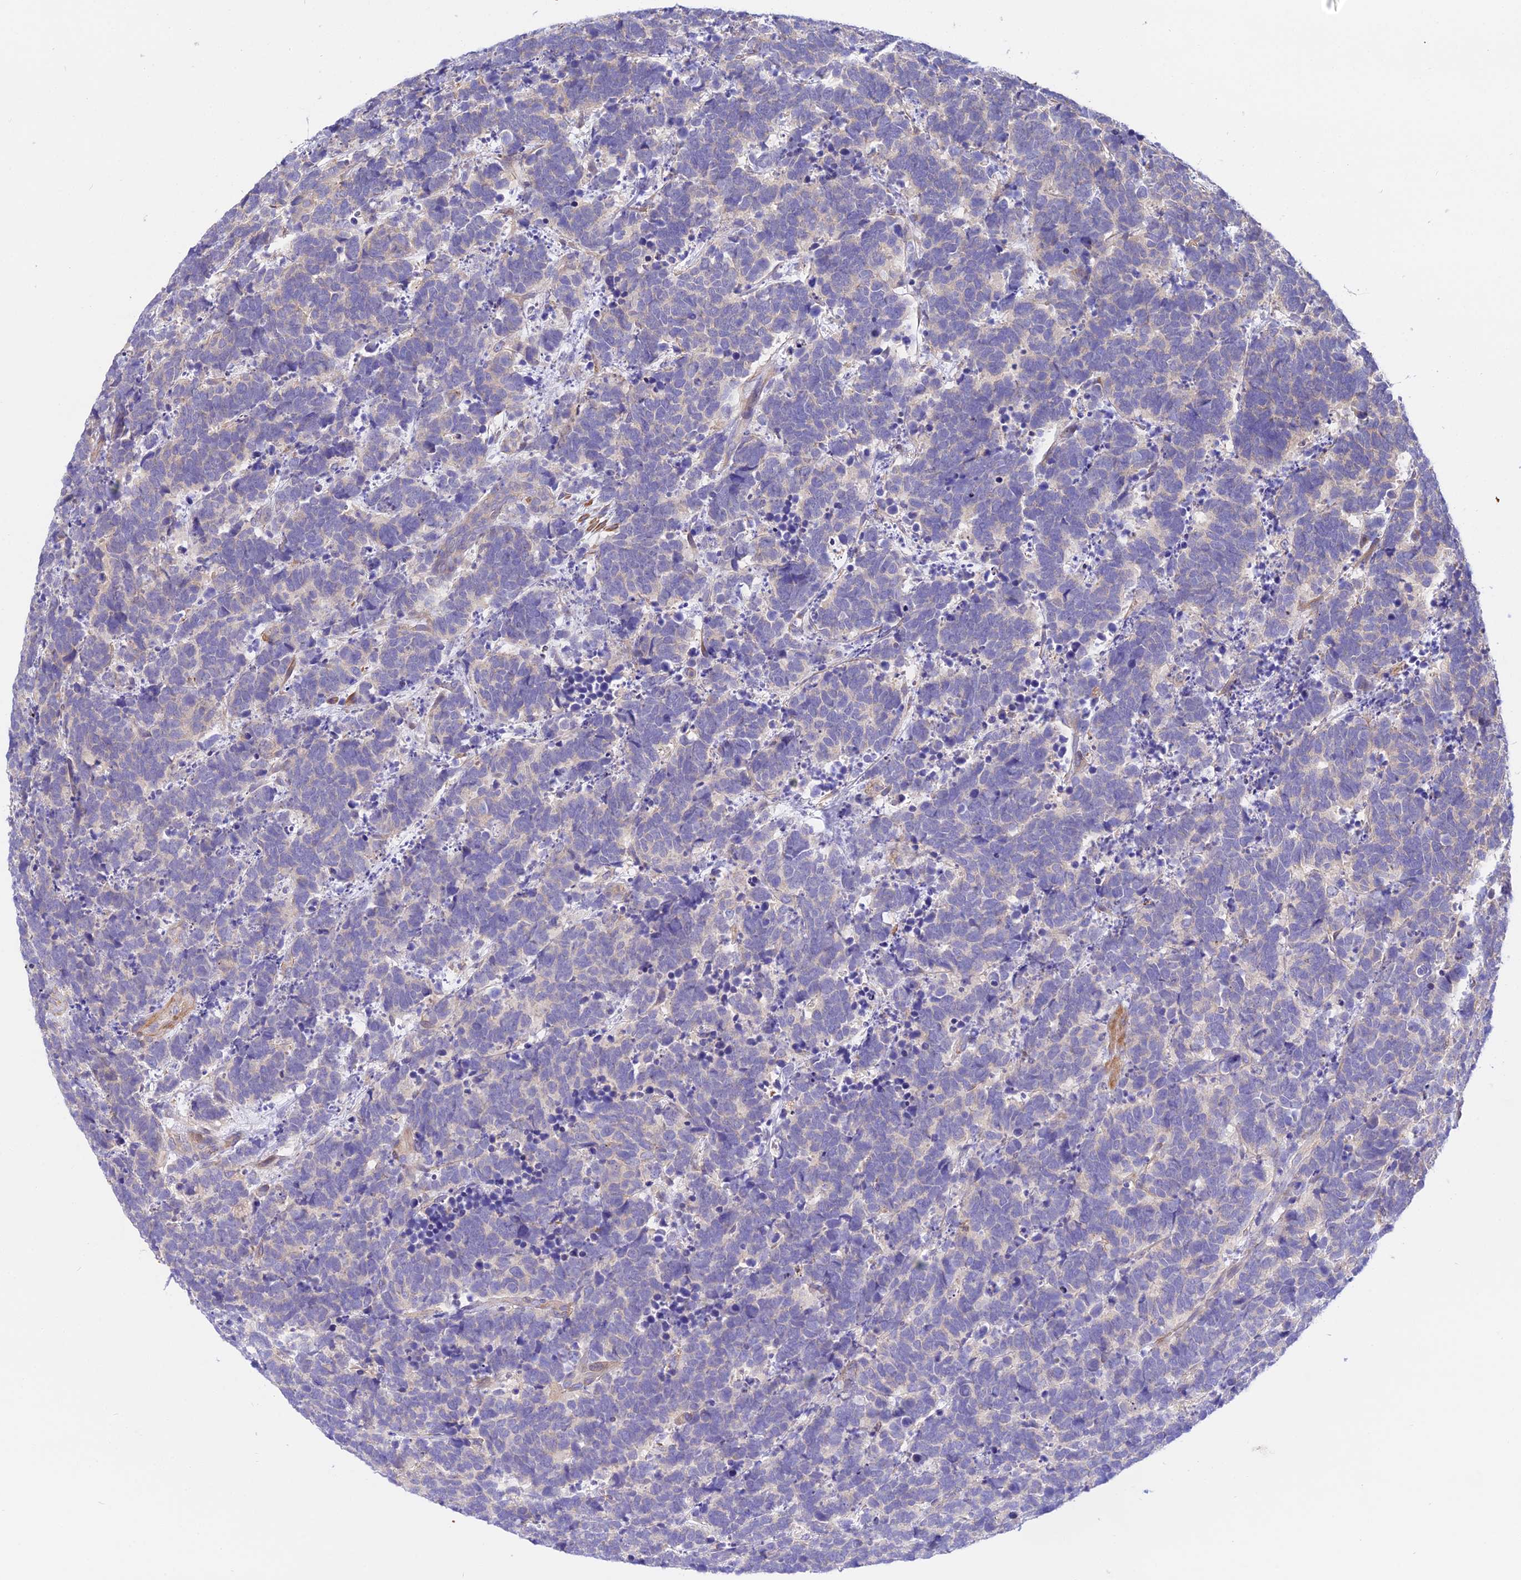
{"staining": {"intensity": "negative", "quantity": "none", "location": "none"}, "tissue": "carcinoid", "cell_type": "Tumor cells", "image_type": "cancer", "snomed": [{"axis": "morphology", "description": "Carcinoma, NOS"}, {"axis": "morphology", "description": "Carcinoid, malignant, NOS"}, {"axis": "topography", "description": "Urinary bladder"}], "caption": "DAB (3,3'-diaminobenzidine) immunohistochemical staining of carcinoid demonstrates no significant positivity in tumor cells.", "gene": "TRIM43B", "patient": {"sex": "male", "age": 57}}